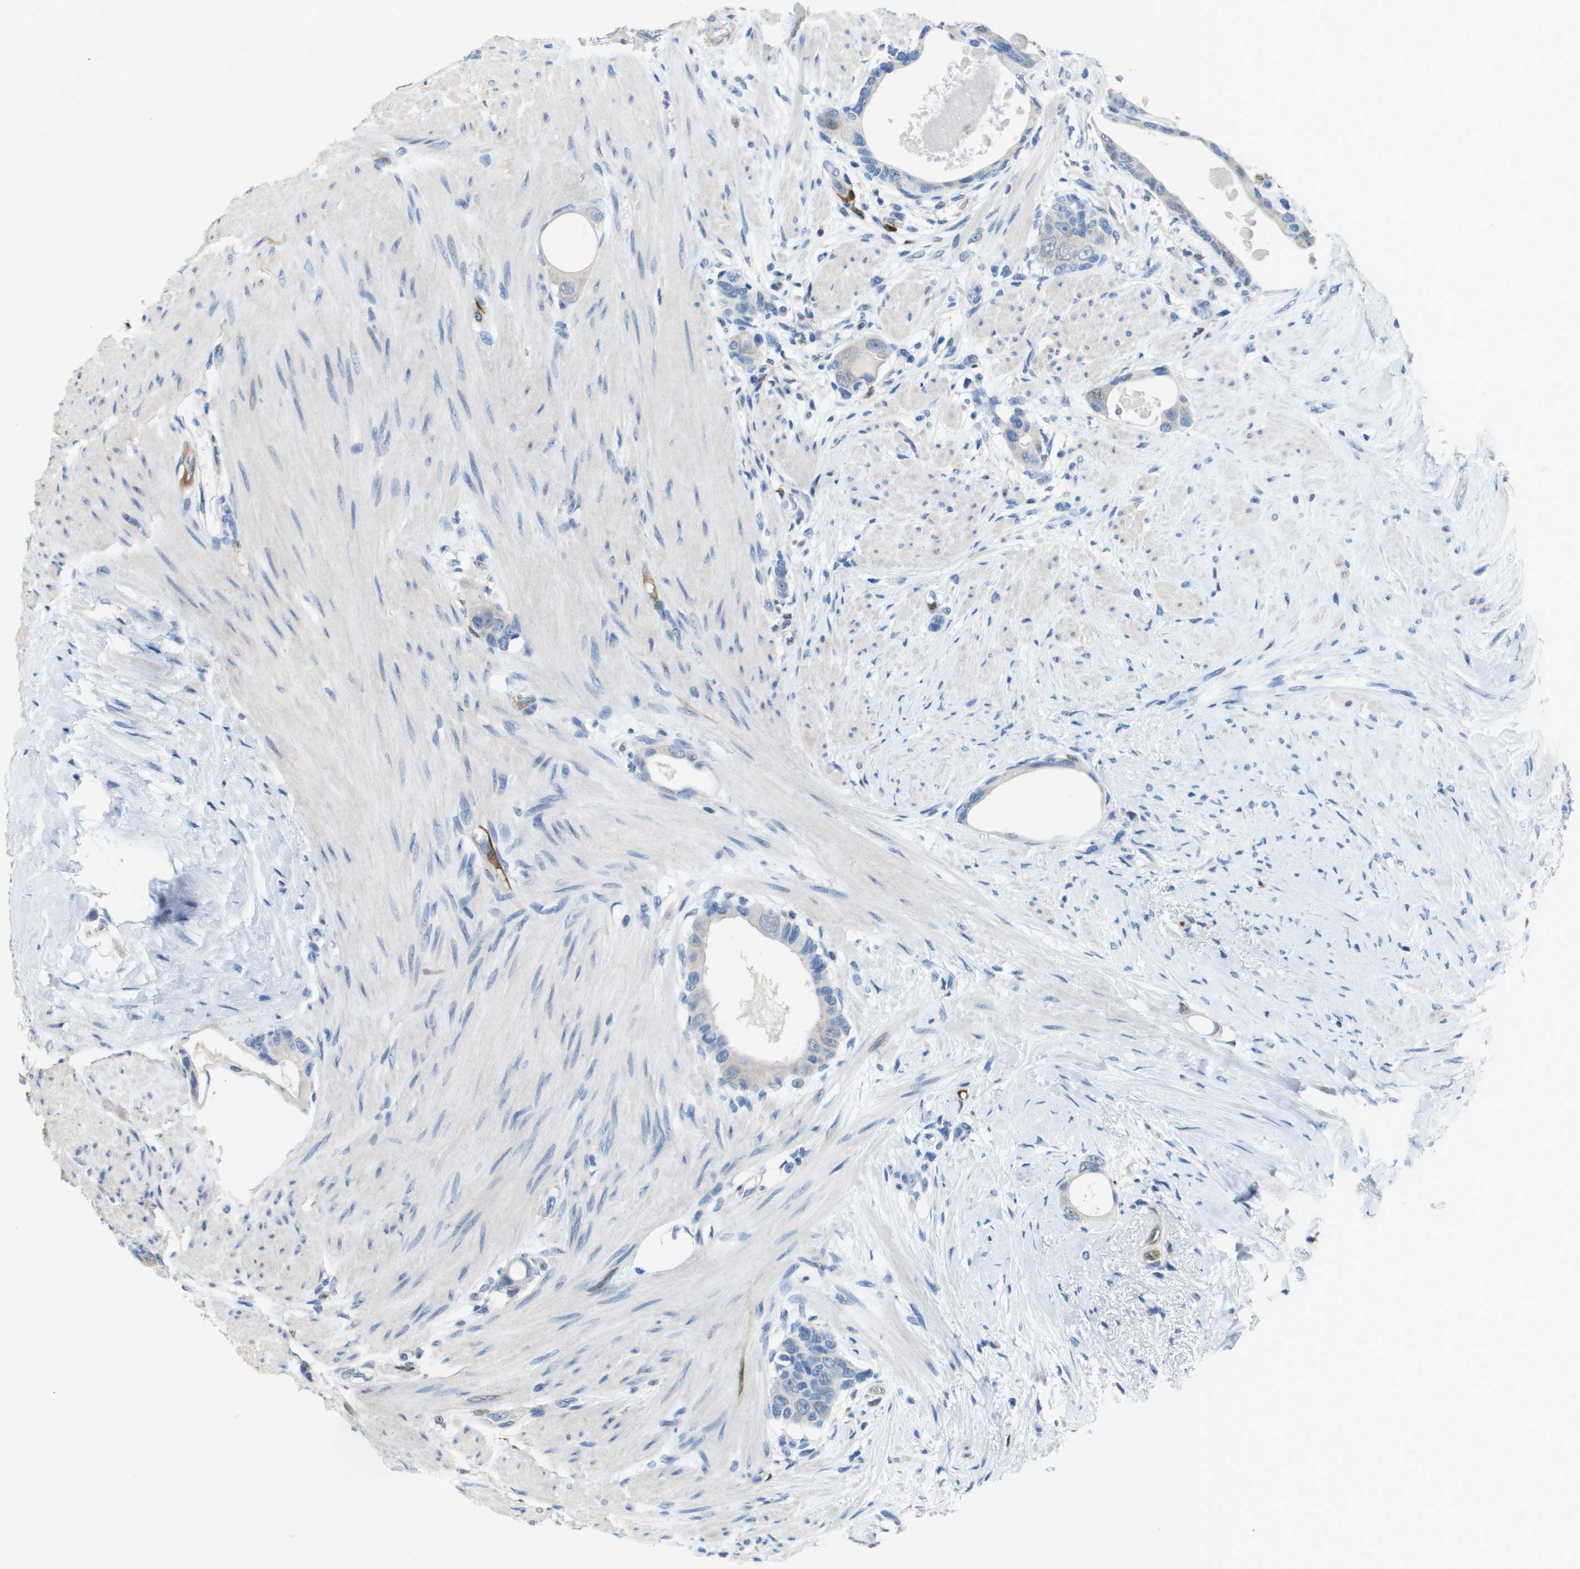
{"staining": {"intensity": "negative", "quantity": "none", "location": "none"}, "tissue": "colorectal cancer", "cell_type": "Tumor cells", "image_type": "cancer", "snomed": [{"axis": "morphology", "description": "Adenocarcinoma, NOS"}, {"axis": "topography", "description": "Rectum"}], "caption": "Immunohistochemistry (IHC) micrograph of colorectal cancer stained for a protein (brown), which exhibits no expression in tumor cells.", "gene": "FABP5", "patient": {"sex": "male", "age": 51}}